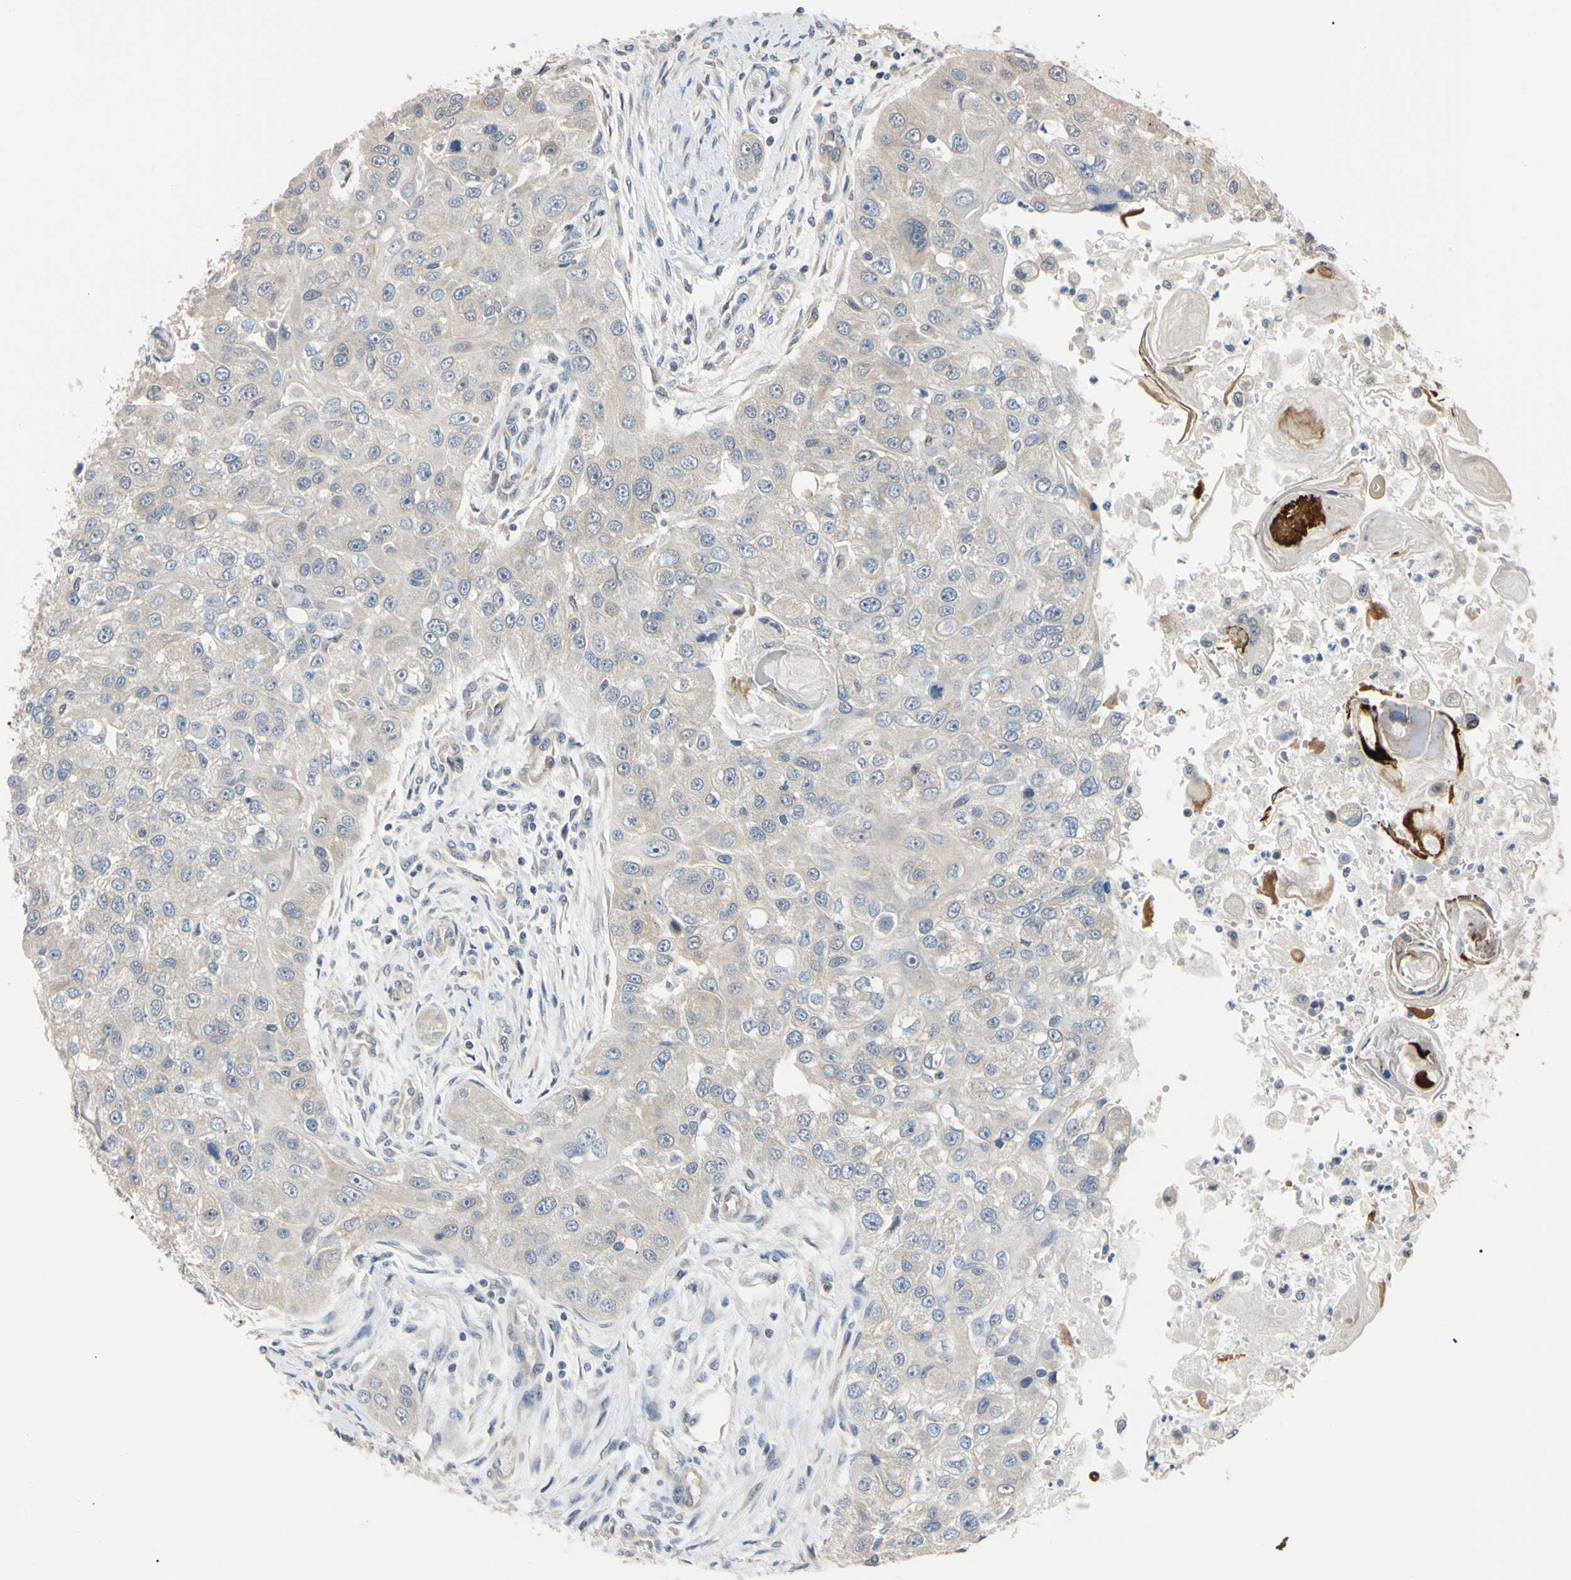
{"staining": {"intensity": "weak", "quantity": ">75%", "location": "cytoplasmic/membranous"}, "tissue": "head and neck cancer", "cell_type": "Tumor cells", "image_type": "cancer", "snomed": [{"axis": "morphology", "description": "Normal tissue, NOS"}, {"axis": "morphology", "description": "Squamous cell carcinoma, NOS"}, {"axis": "topography", "description": "Skeletal muscle"}, {"axis": "topography", "description": "Head-Neck"}], "caption": "IHC (DAB (3,3'-diaminobenzidine)) staining of human head and neck cancer (squamous cell carcinoma) reveals weak cytoplasmic/membranous protein positivity in approximately >75% of tumor cells.", "gene": "RARS1", "patient": {"sex": "male", "age": 51}}